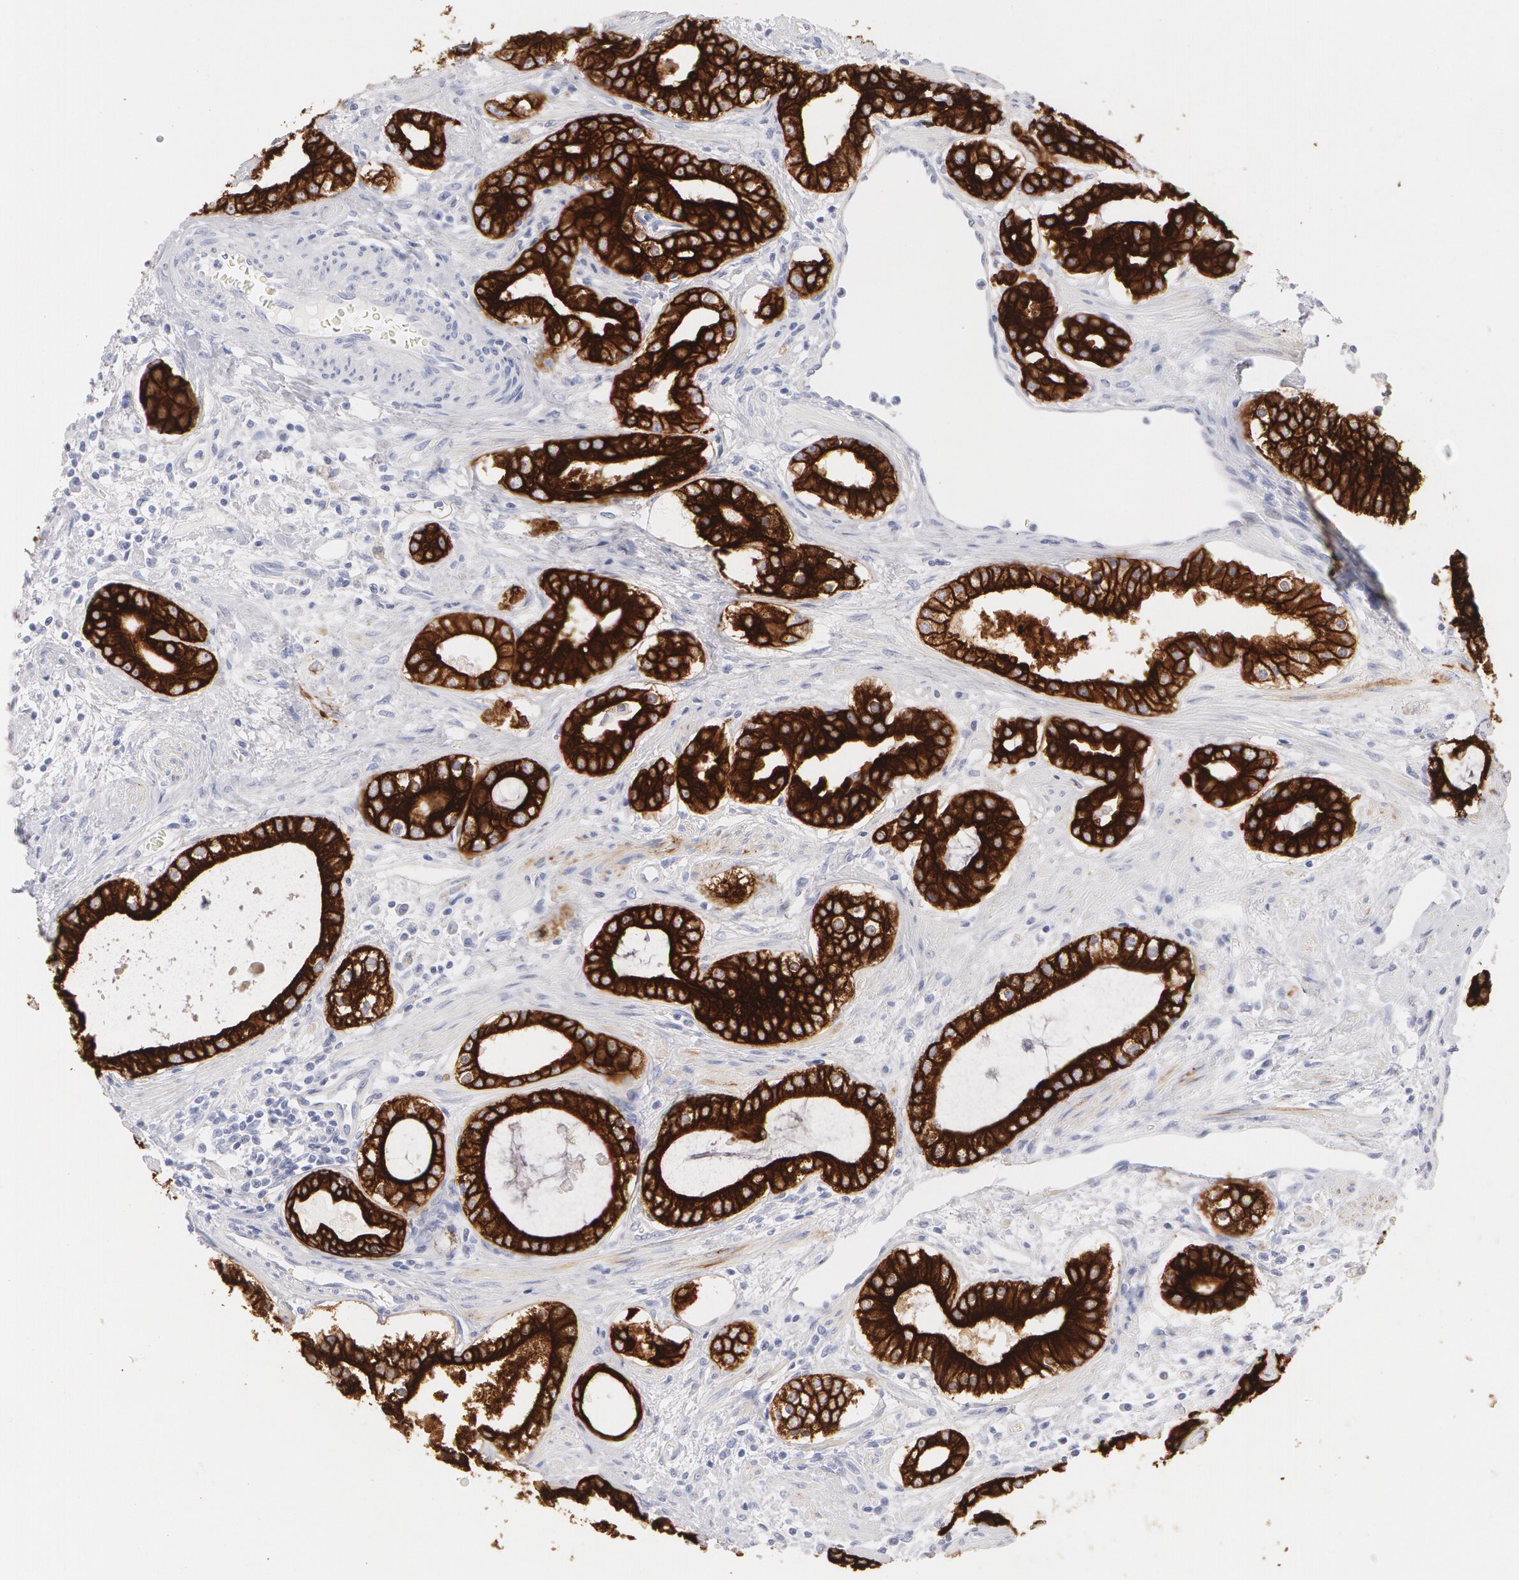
{"staining": {"intensity": "strong", "quantity": ">75%", "location": "cytoplasmic/membranous"}, "tissue": "prostate cancer", "cell_type": "Tumor cells", "image_type": "cancer", "snomed": [{"axis": "morphology", "description": "Adenocarcinoma, Medium grade"}, {"axis": "topography", "description": "Prostate"}], "caption": "Adenocarcinoma (medium-grade) (prostate) stained with a protein marker demonstrates strong staining in tumor cells.", "gene": "KRT8", "patient": {"sex": "male", "age": 73}}